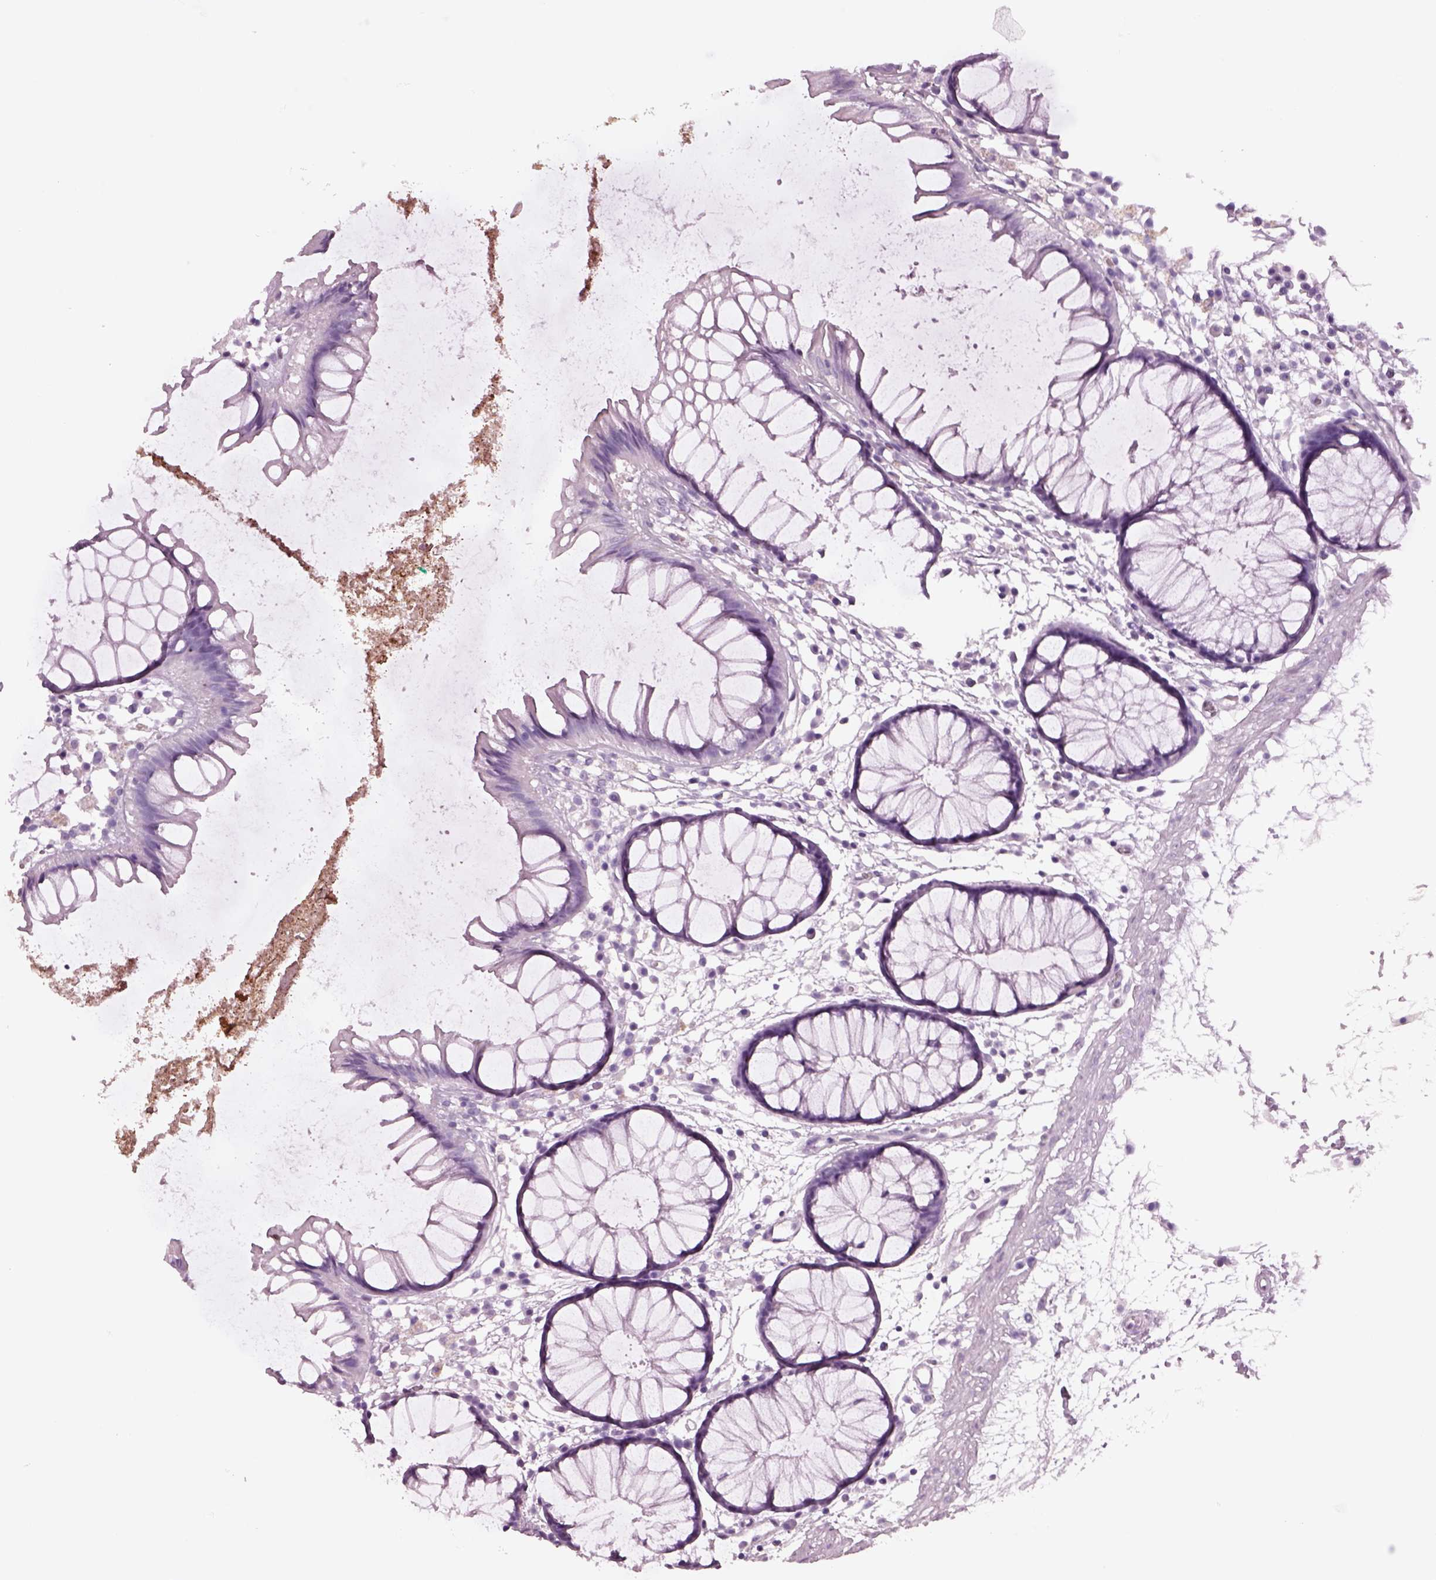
{"staining": {"intensity": "negative", "quantity": "none", "location": "none"}, "tissue": "colon", "cell_type": "Endothelial cells", "image_type": "normal", "snomed": [{"axis": "morphology", "description": "Normal tissue, NOS"}, {"axis": "morphology", "description": "Adenocarcinoma, NOS"}, {"axis": "topography", "description": "Colon"}], "caption": "IHC micrograph of normal colon: human colon stained with DAB displays no significant protein positivity in endothelial cells.", "gene": "KRTAP3", "patient": {"sex": "male", "age": 65}}